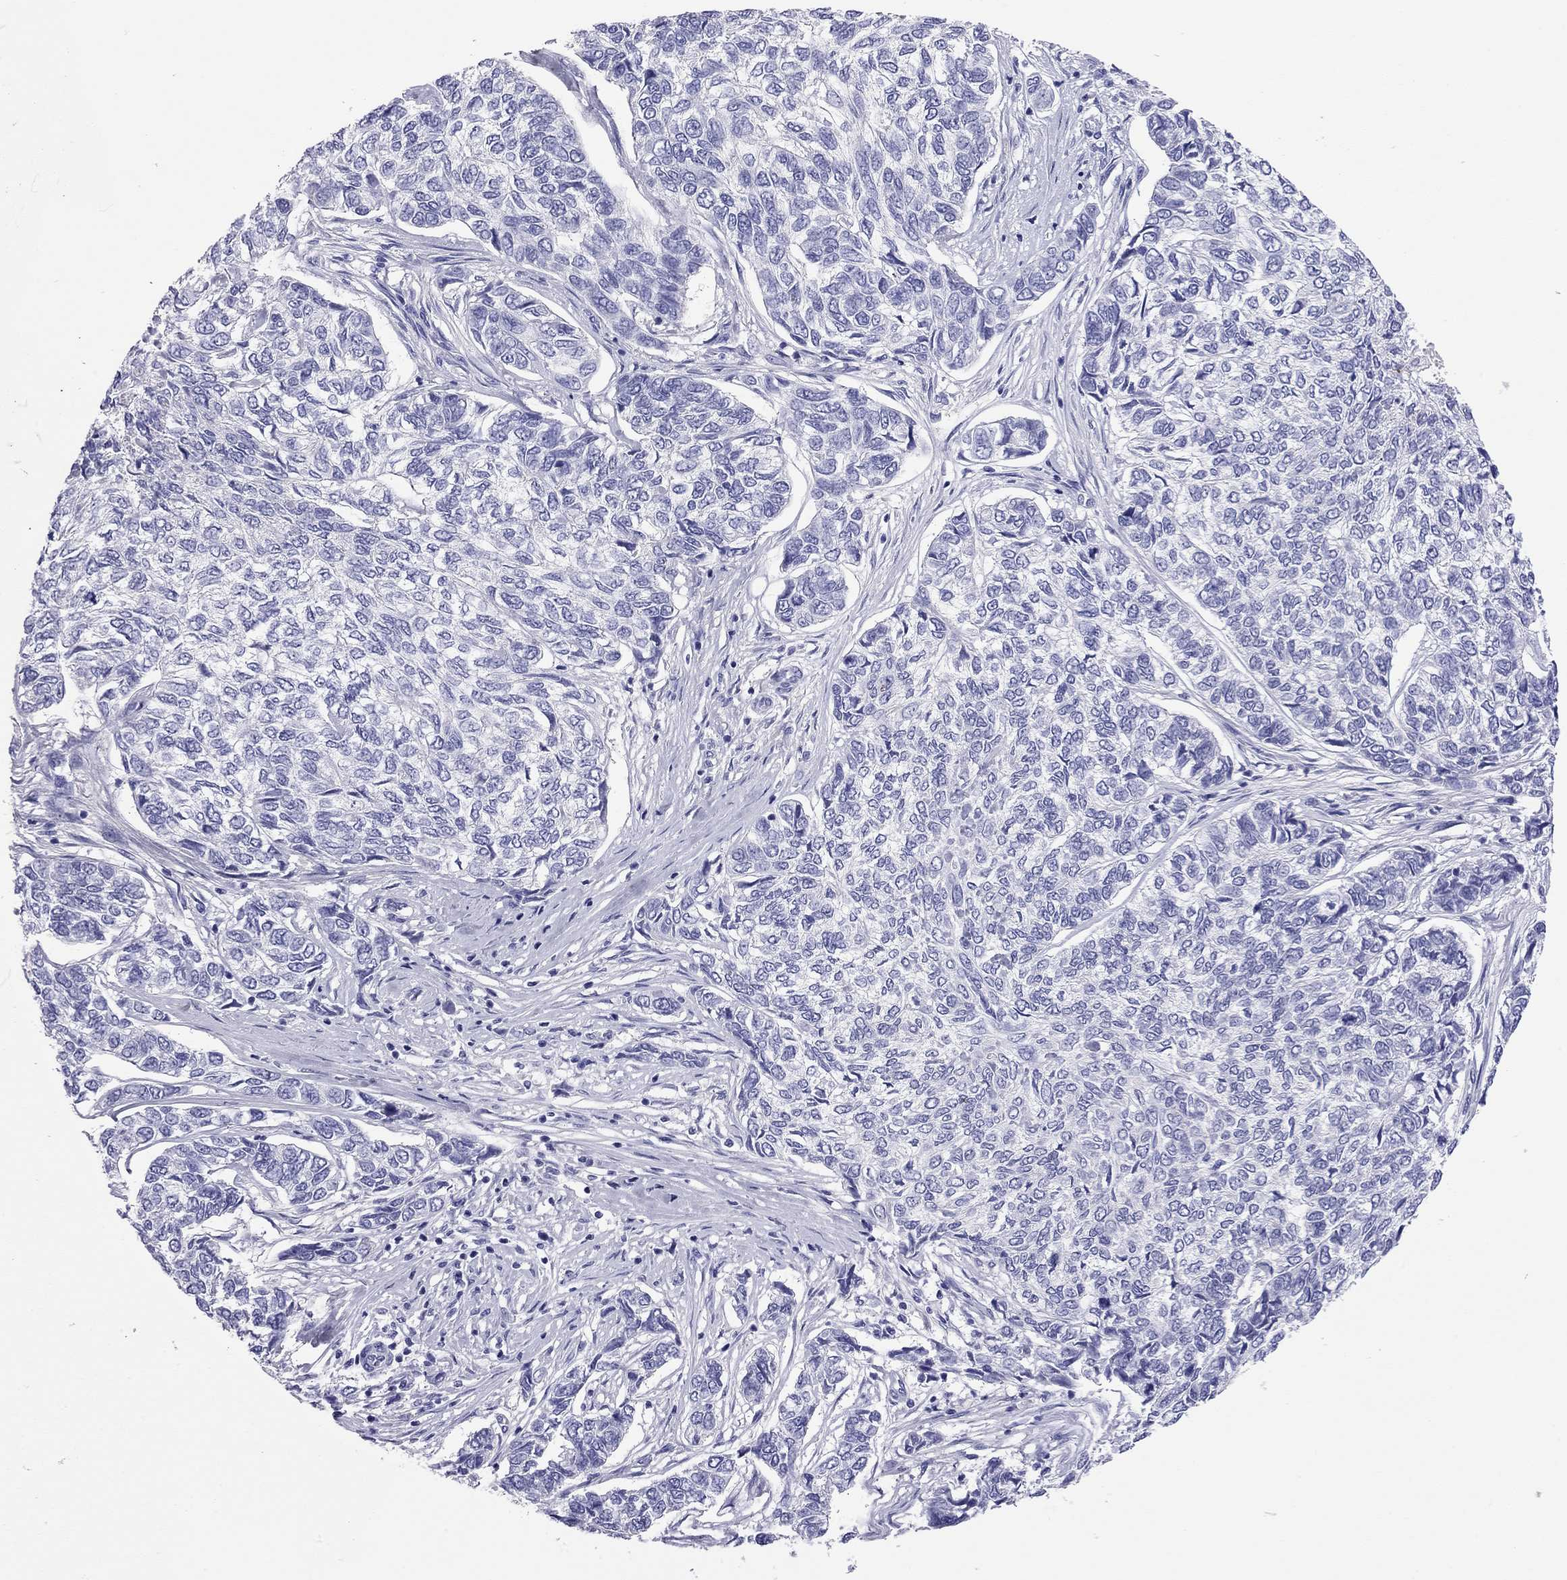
{"staining": {"intensity": "negative", "quantity": "none", "location": "none"}, "tissue": "skin cancer", "cell_type": "Tumor cells", "image_type": "cancer", "snomed": [{"axis": "morphology", "description": "Basal cell carcinoma"}, {"axis": "topography", "description": "Skin"}], "caption": "Tumor cells are negative for protein expression in human skin basal cell carcinoma. Brightfield microscopy of immunohistochemistry stained with DAB (3,3'-diaminobenzidine) (brown) and hematoxylin (blue), captured at high magnification.", "gene": "ODF4", "patient": {"sex": "female", "age": 65}}